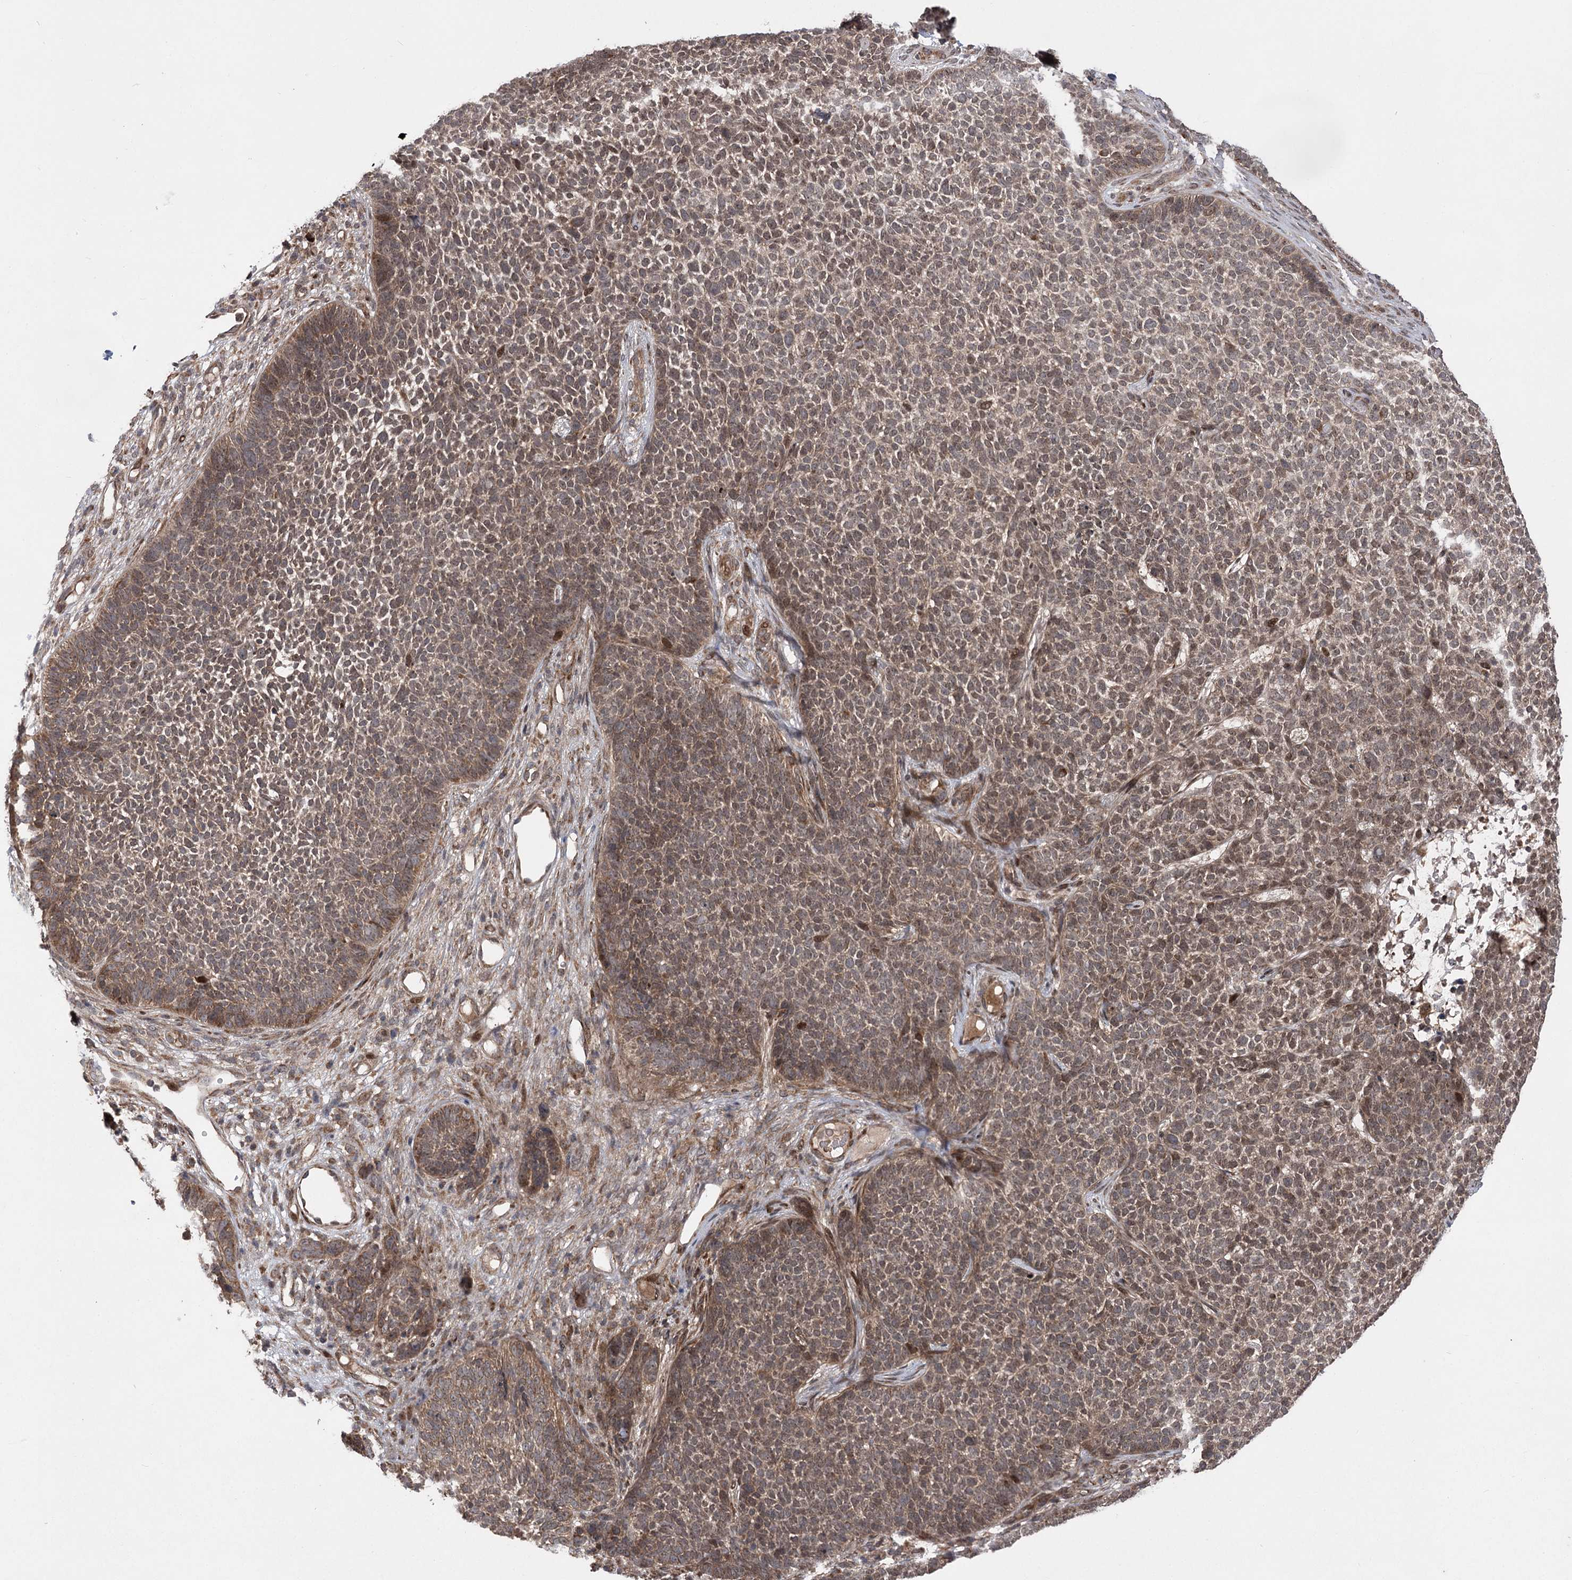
{"staining": {"intensity": "weak", "quantity": ">75%", "location": "cytoplasmic/membranous,nuclear"}, "tissue": "skin cancer", "cell_type": "Tumor cells", "image_type": "cancer", "snomed": [{"axis": "morphology", "description": "Basal cell carcinoma"}, {"axis": "topography", "description": "Skin"}], "caption": "Skin cancer (basal cell carcinoma) stained with a brown dye exhibits weak cytoplasmic/membranous and nuclear positive staining in approximately >75% of tumor cells.", "gene": "TENM2", "patient": {"sex": "female", "age": 84}}